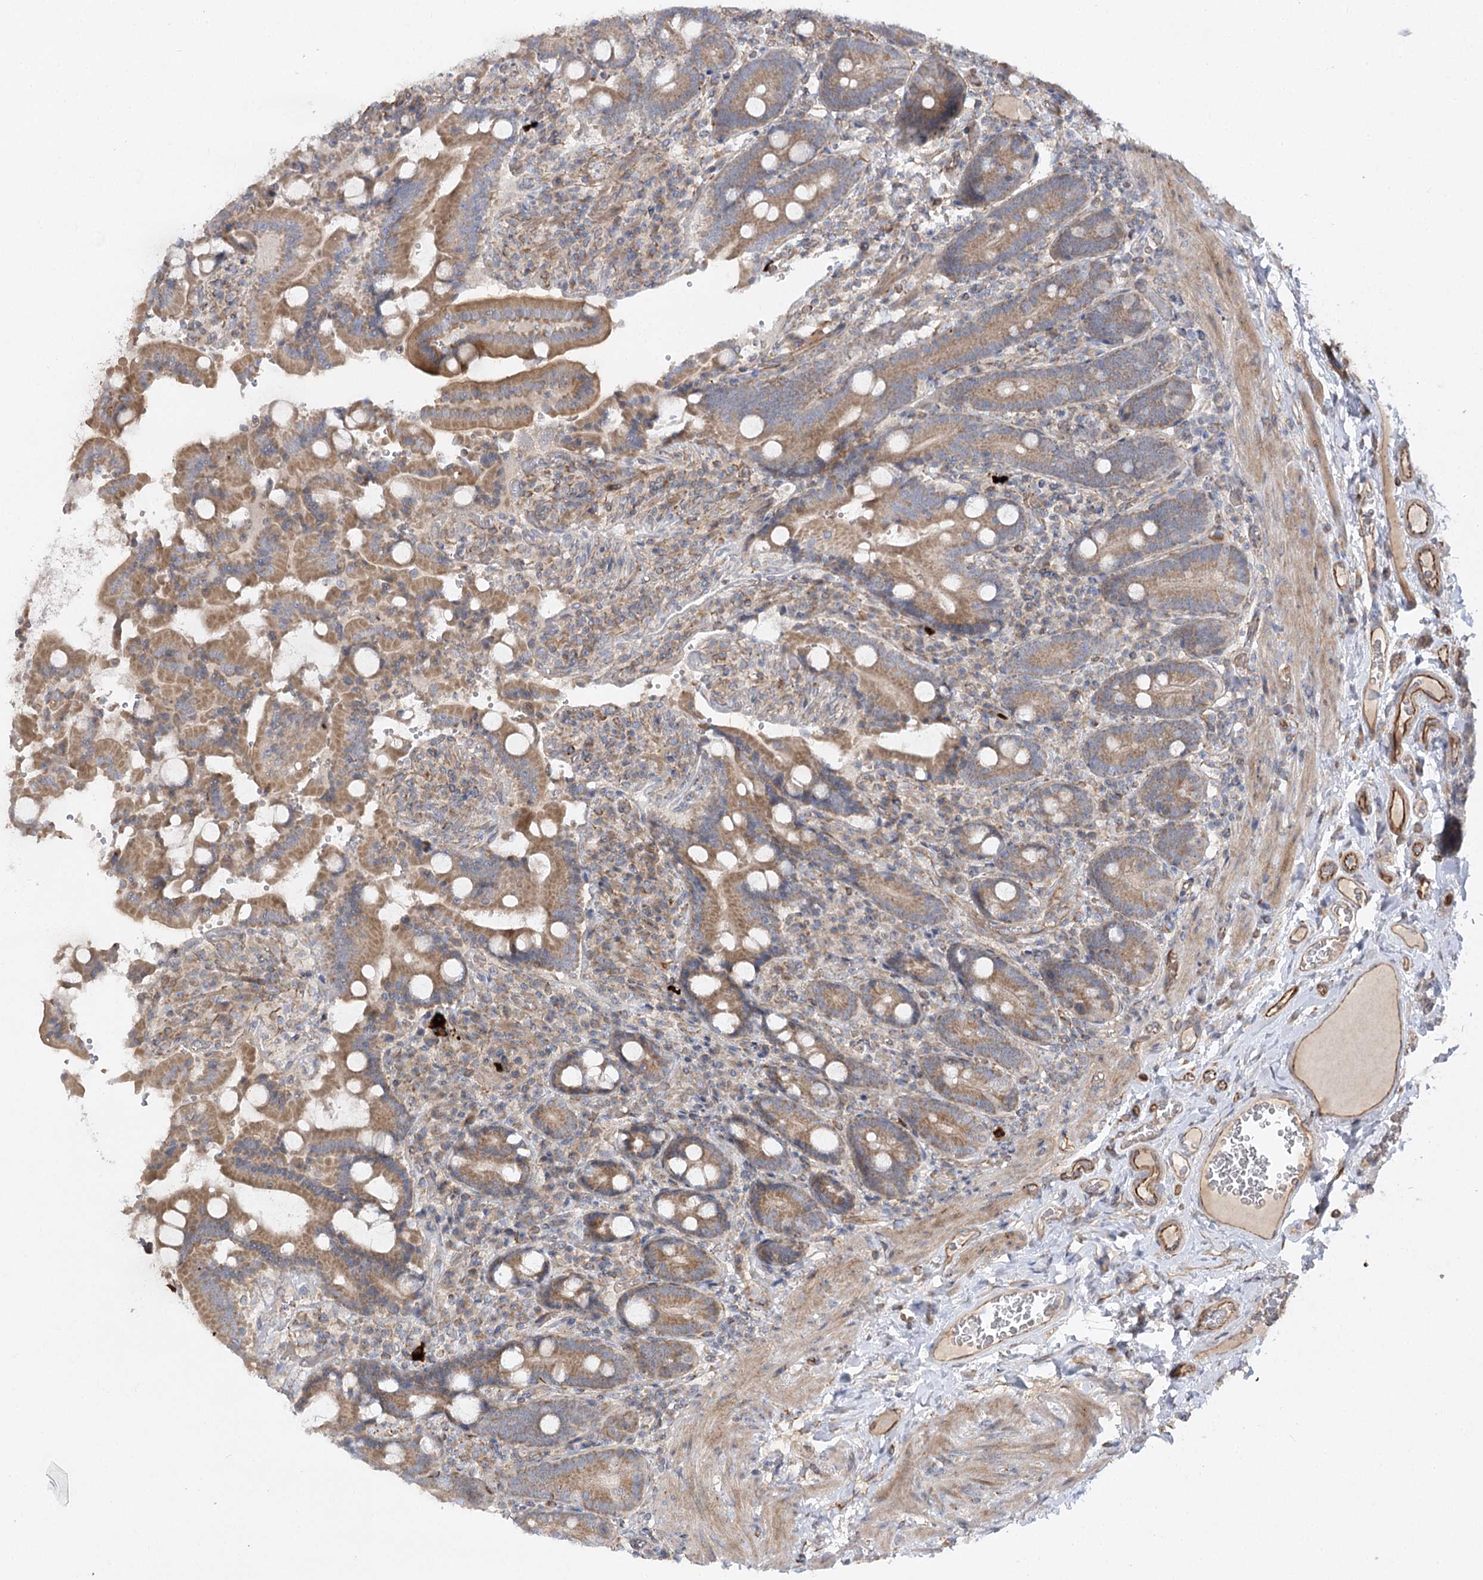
{"staining": {"intensity": "moderate", "quantity": ">75%", "location": "cytoplasmic/membranous"}, "tissue": "duodenum", "cell_type": "Glandular cells", "image_type": "normal", "snomed": [{"axis": "morphology", "description": "Normal tissue, NOS"}, {"axis": "topography", "description": "Duodenum"}], "caption": "Immunohistochemistry of unremarkable duodenum shows medium levels of moderate cytoplasmic/membranous positivity in approximately >75% of glandular cells.", "gene": "KIAA0825", "patient": {"sex": "female", "age": 62}}